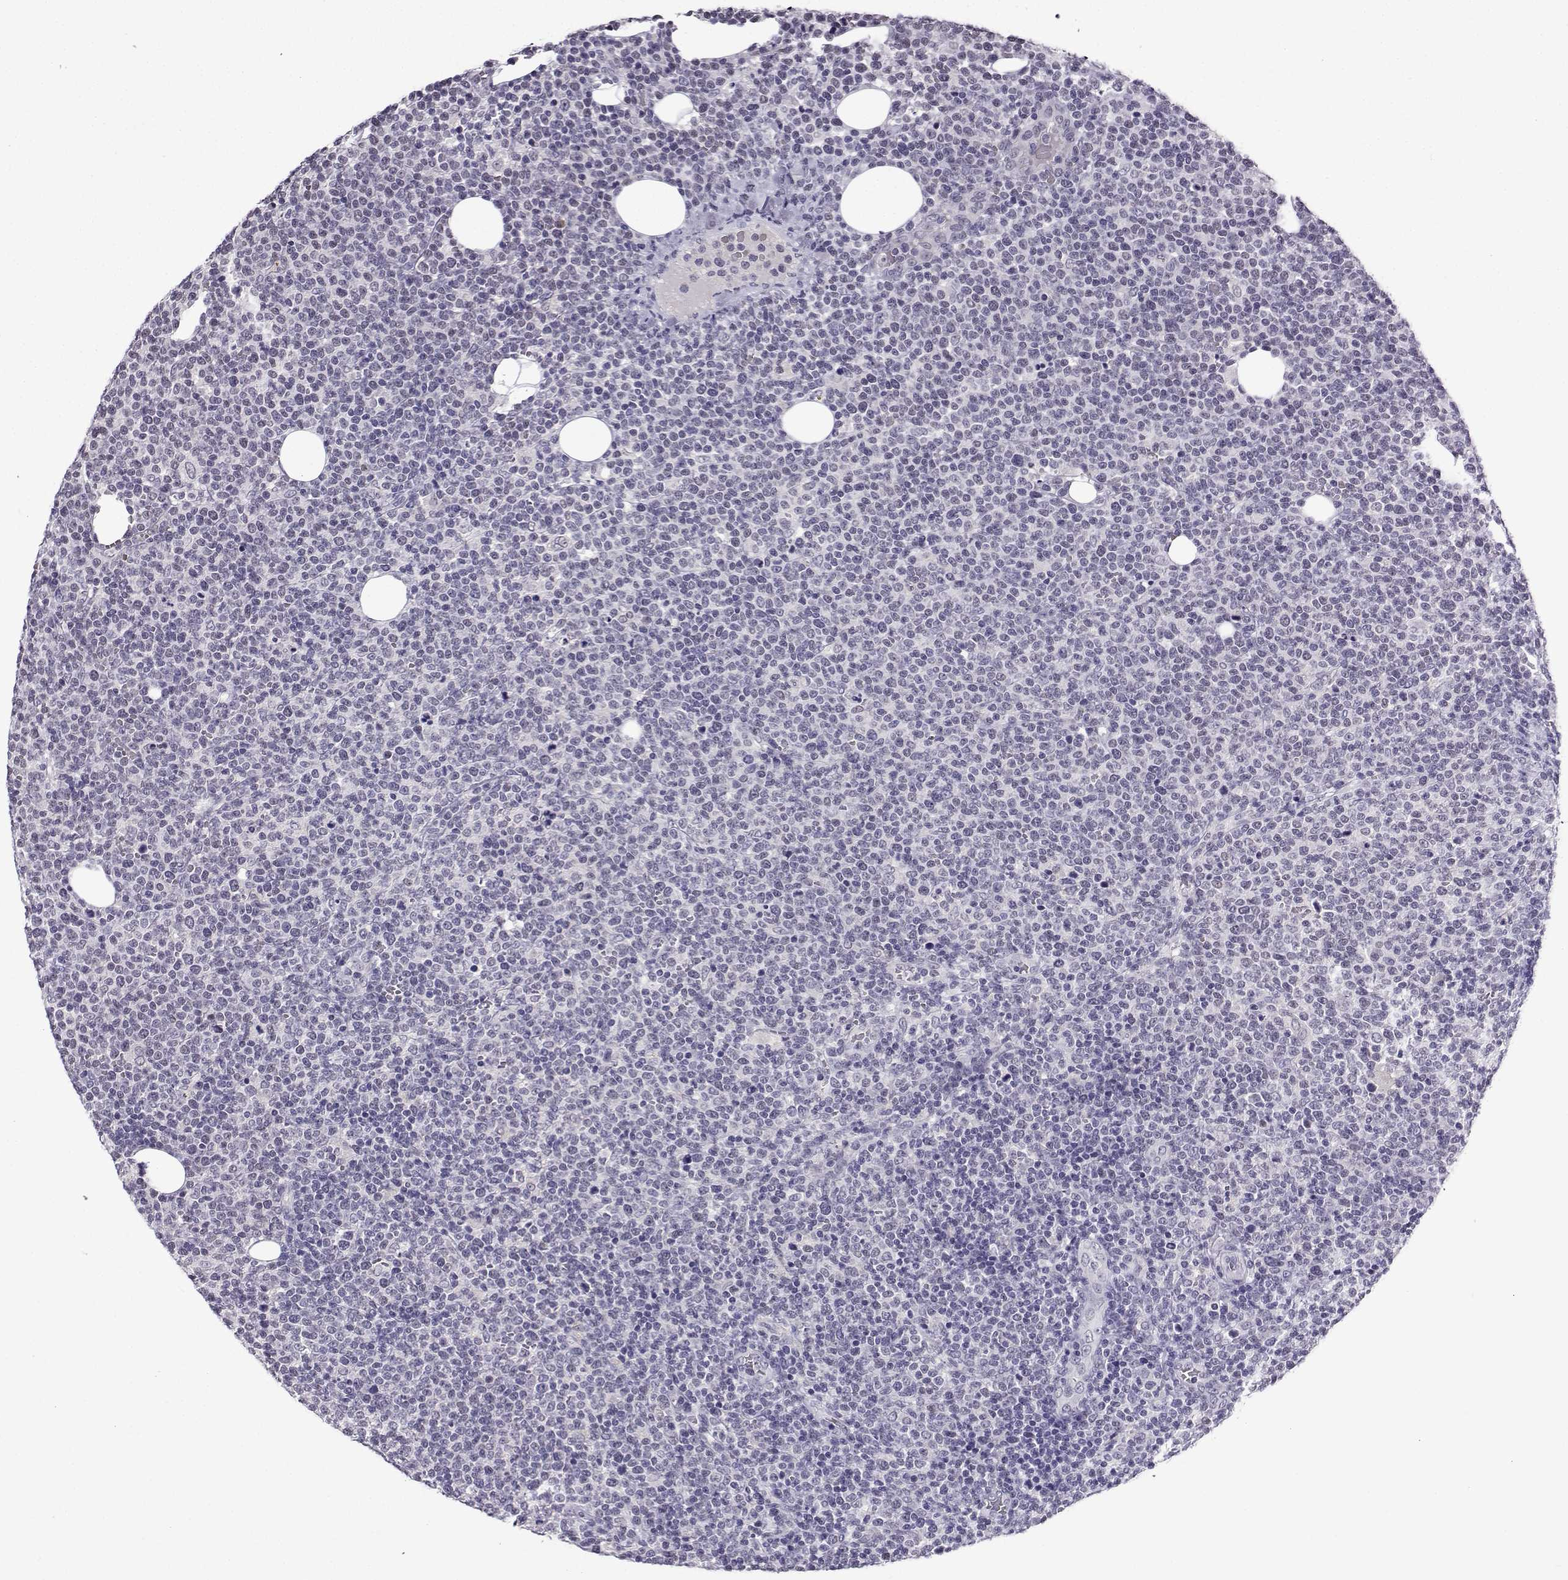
{"staining": {"intensity": "negative", "quantity": "none", "location": "none"}, "tissue": "lymphoma", "cell_type": "Tumor cells", "image_type": "cancer", "snomed": [{"axis": "morphology", "description": "Malignant lymphoma, non-Hodgkin's type, High grade"}, {"axis": "topography", "description": "Lymph node"}], "caption": "This is a photomicrograph of immunohistochemistry staining of high-grade malignant lymphoma, non-Hodgkin's type, which shows no positivity in tumor cells.", "gene": "LRFN2", "patient": {"sex": "male", "age": 61}}